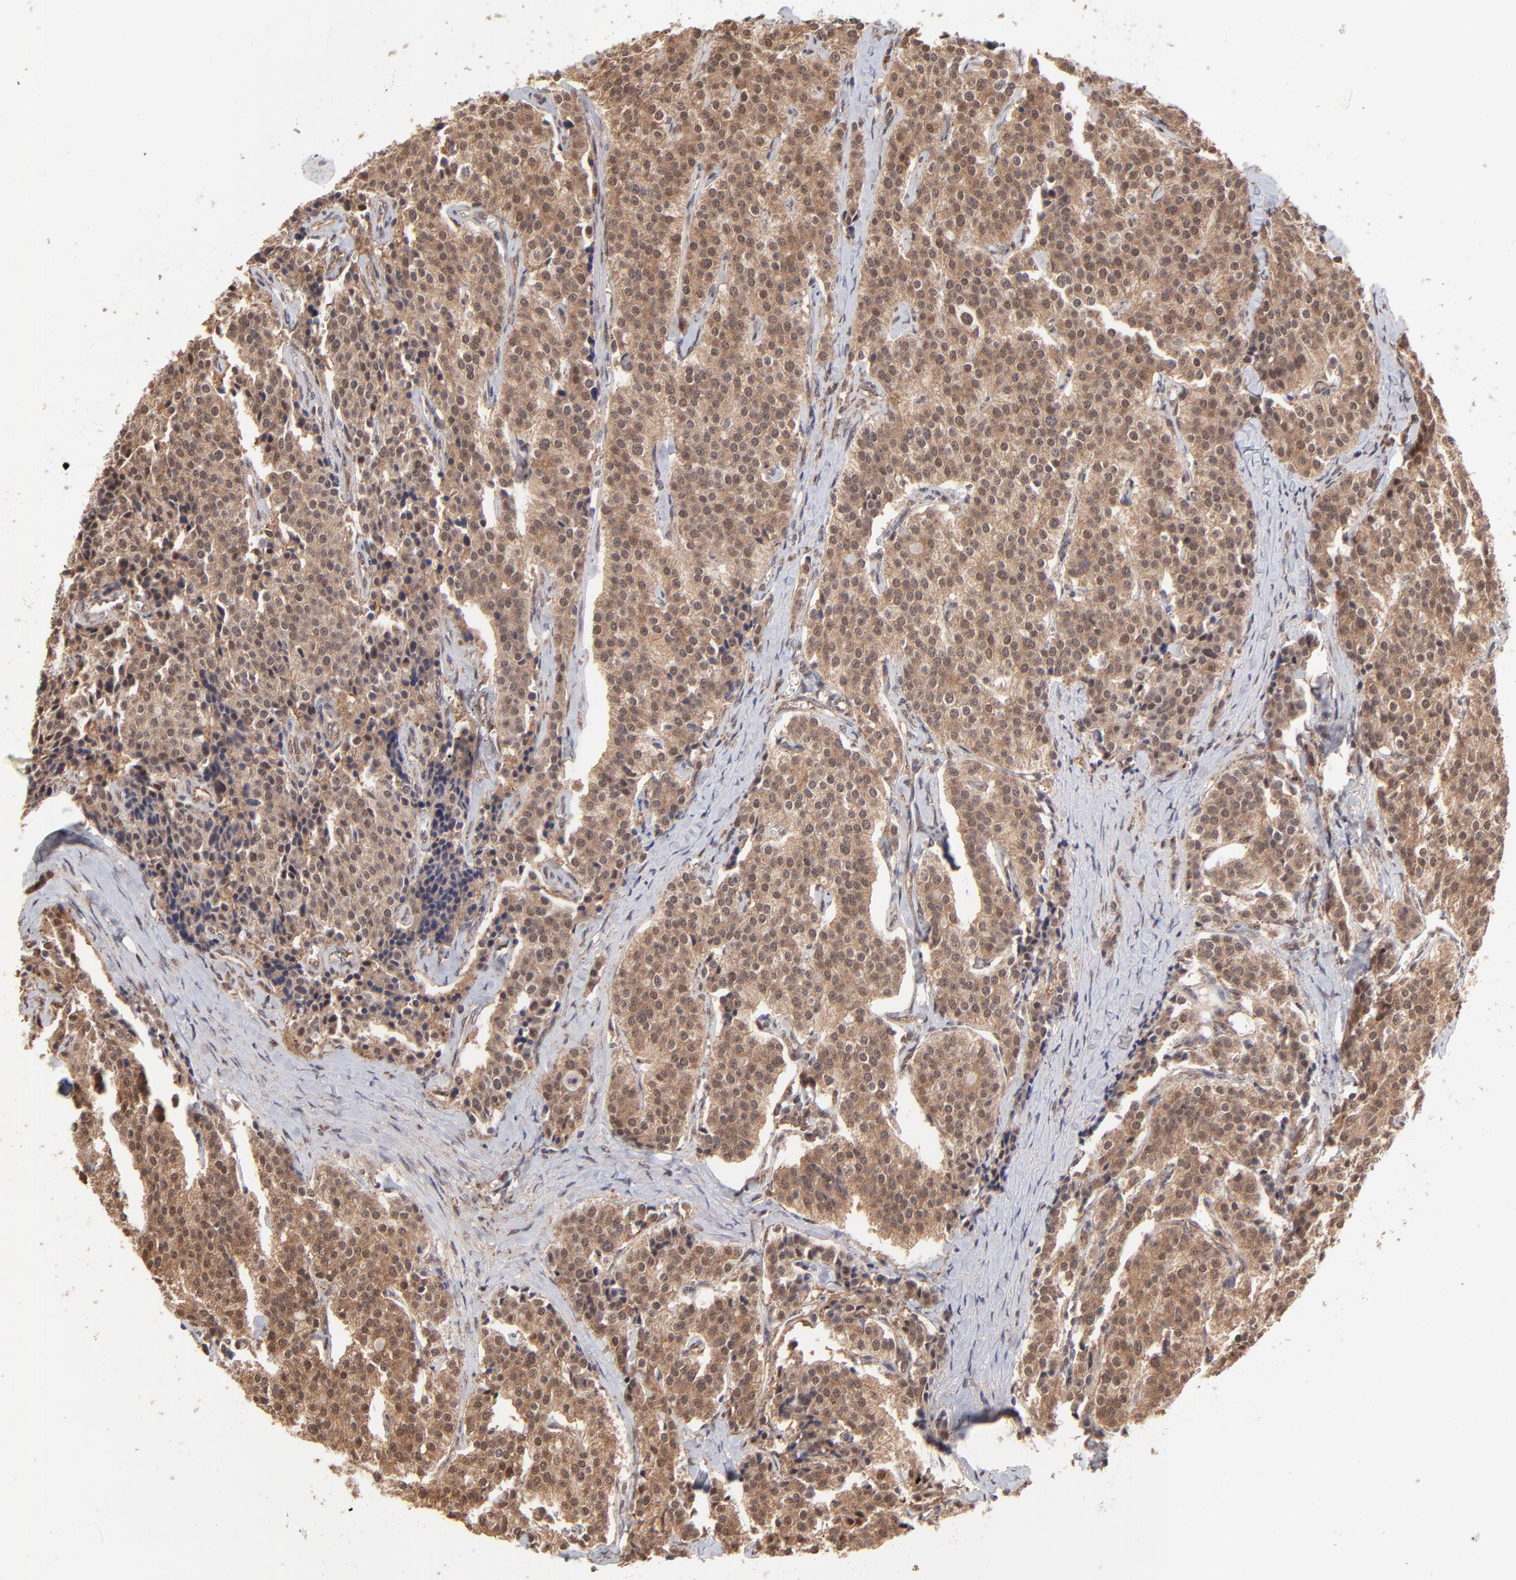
{"staining": {"intensity": "moderate", "quantity": ">75%", "location": "cytoplasmic/membranous,nuclear"}, "tissue": "carcinoid", "cell_type": "Tumor cells", "image_type": "cancer", "snomed": [{"axis": "morphology", "description": "Carcinoid, malignant, NOS"}, {"axis": "topography", "description": "Small intestine"}], "caption": "An image of malignant carcinoid stained for a protein exhibits moderate cytoplasmic/membranous and nuclear brown staining in tumor cells.", "gene": "PSMD14", "patient": {"sex": "male", "age": 63}}